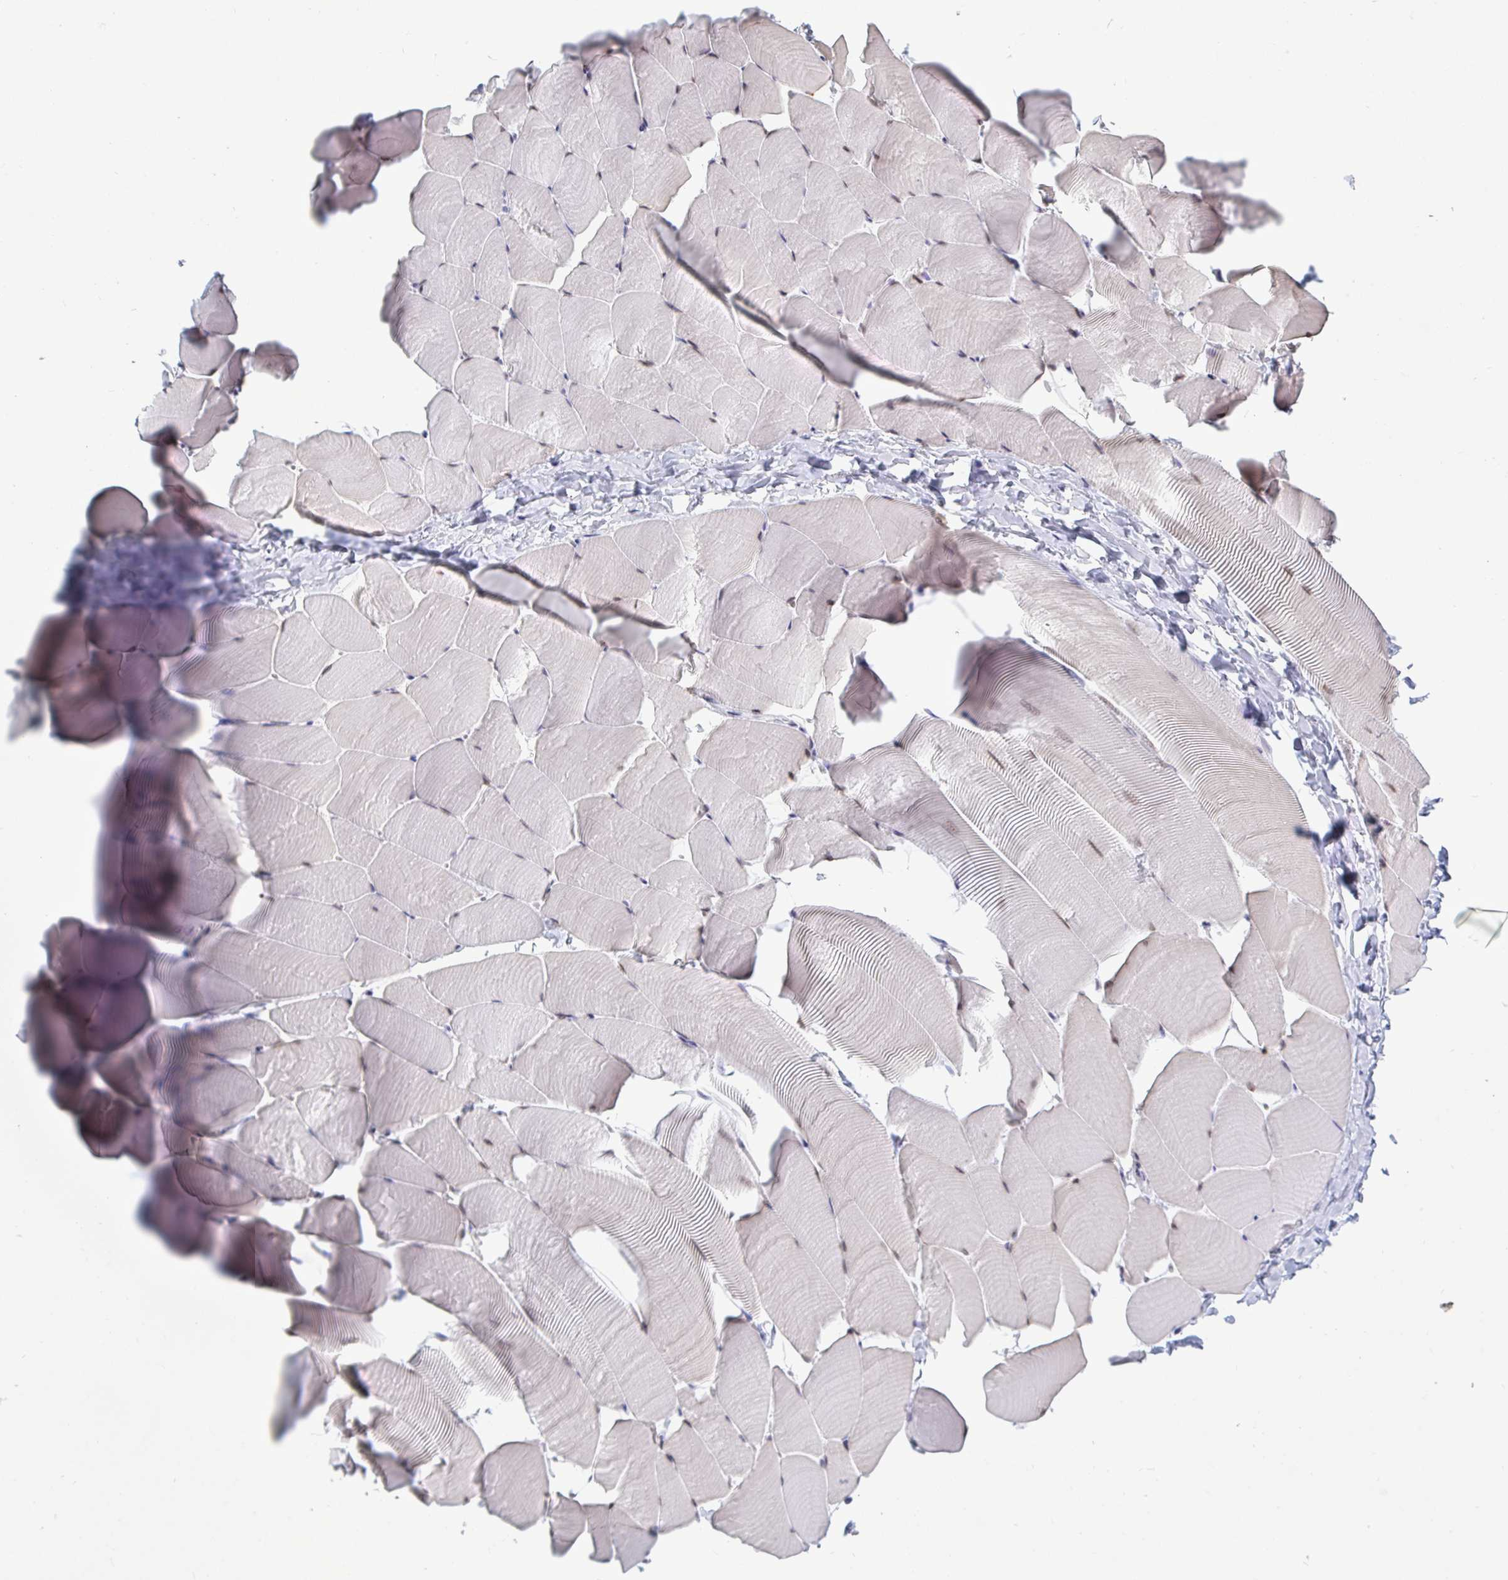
{"staining": {"intensity": "moderate", "quantity": "25%-75%", "location": "nuclear"}, "tissue": "skeletal muscle", "cell_type": "Myocytes", "image_type": "normal", "snomed": [{"axis": "morphology", "description": "Normal tissue, NOS"}, {"axis": "topography", "description": "Skeletal muscle"}], "caption": "A photomicrograph of skeletal muscle stained for a protein displays moderate nuclear brown staining in myocytes. (brown staining indicates protein expression, while blue staining denotes nuclei).", "gene": "TRIP12", "patient": {"sex": "male", "age": 25}}